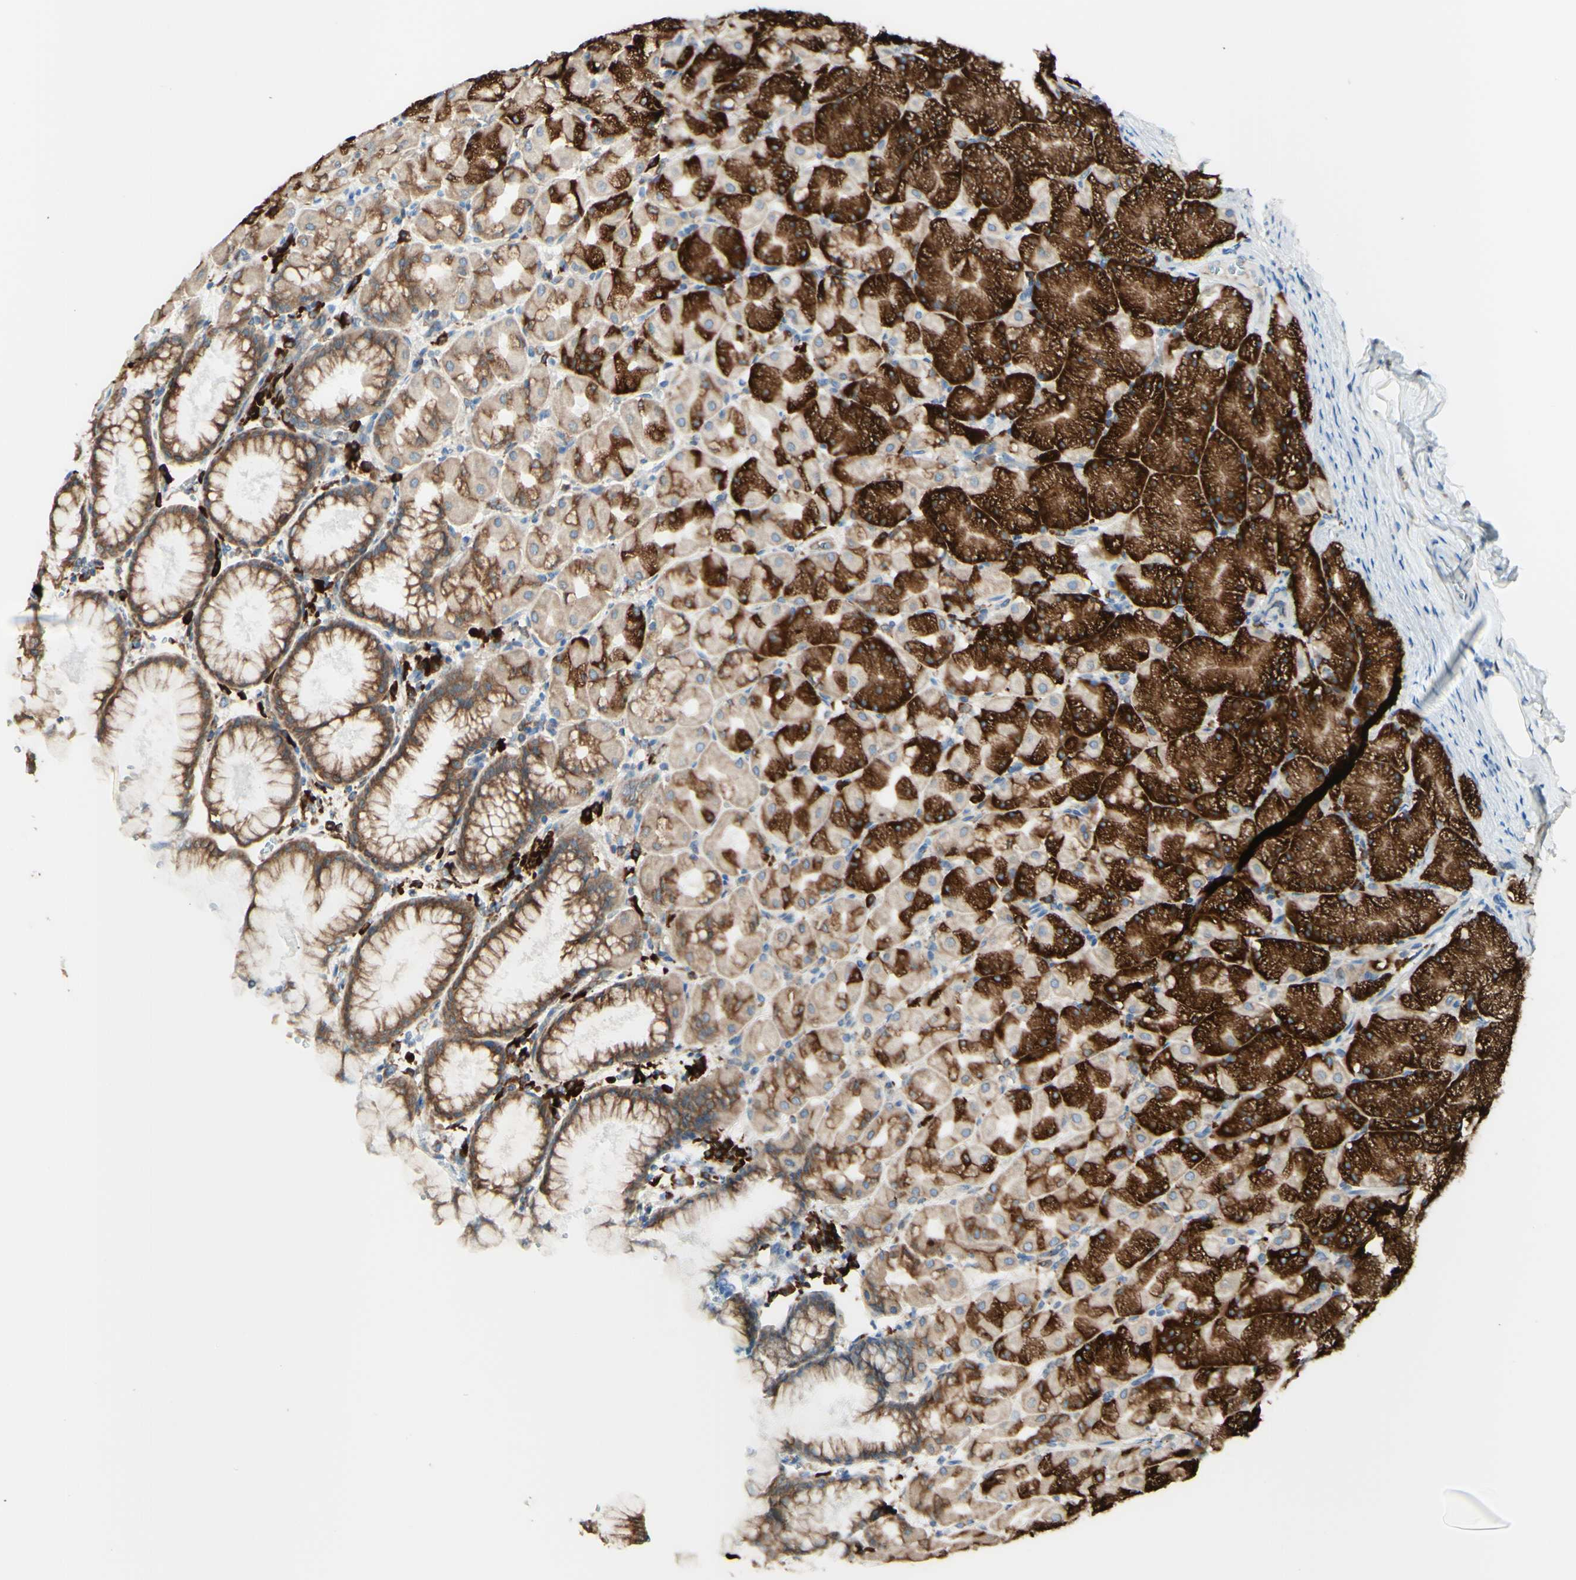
{"staining": {"intensity": "strong", "quantity": "25%-75%", "location": "cytoplasmic/membranous"}, "tissue": "stomach", "cell_type": "Glandular cells", "image_type": "normal", "snomed": [{"axis": "morphology", "description": "Normal tissue, NOS"}, {"axis": "topography", "description": "Stomach, upper"}], "caption": "Immunohistochemistry of normal stomach reveals high levels of strong cytoplasmic/membranous expression in approximately 25%-75% of glandular cells.", "gene": "DNAJB11", "patient": {"sex": "female", "age": 56}}